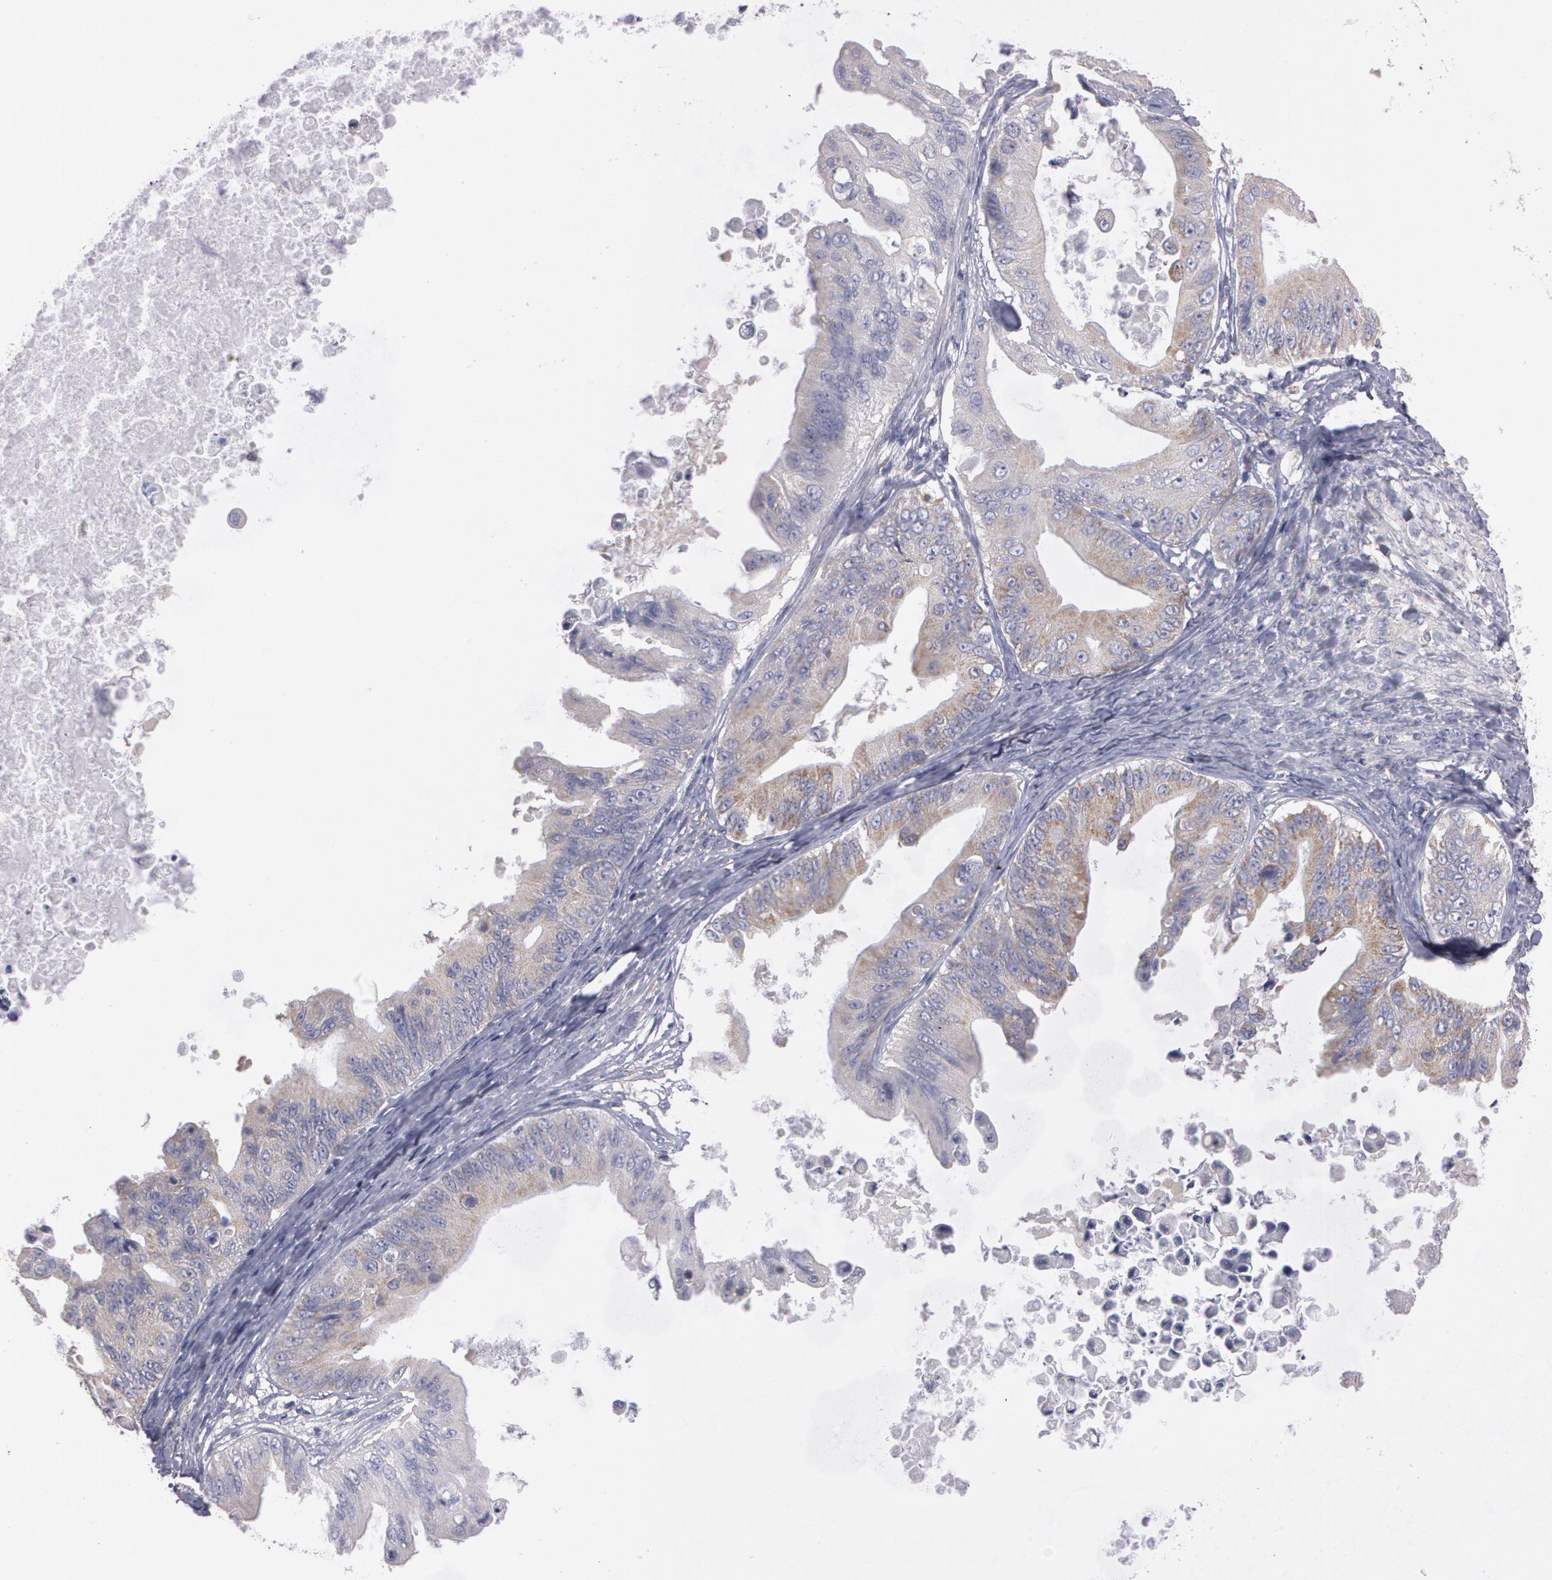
{"staining": {"intensity": "weak", "quantity": "<25%", "location": "cytoplasmic/membranous"}, "tissue": "ovarian cancer", "cell_type": "Tumor cells", "image_type": "cancer", "snomed": [{"axis": "morphology", "description": "Cystadenocarcinoma, mucinous, NOS"}, {"axis": "topography", "description": "Ovary"}], "caption": "High power microscopy photomicrograph of an immunohistochemistry (IHC) photomicrograph of mucinous cystadenocarcinoma (ovarian), revealing no significant positivity in tumor cells.", "gene": "NEK9", "patient": {"sex": "female", "age": 37}}